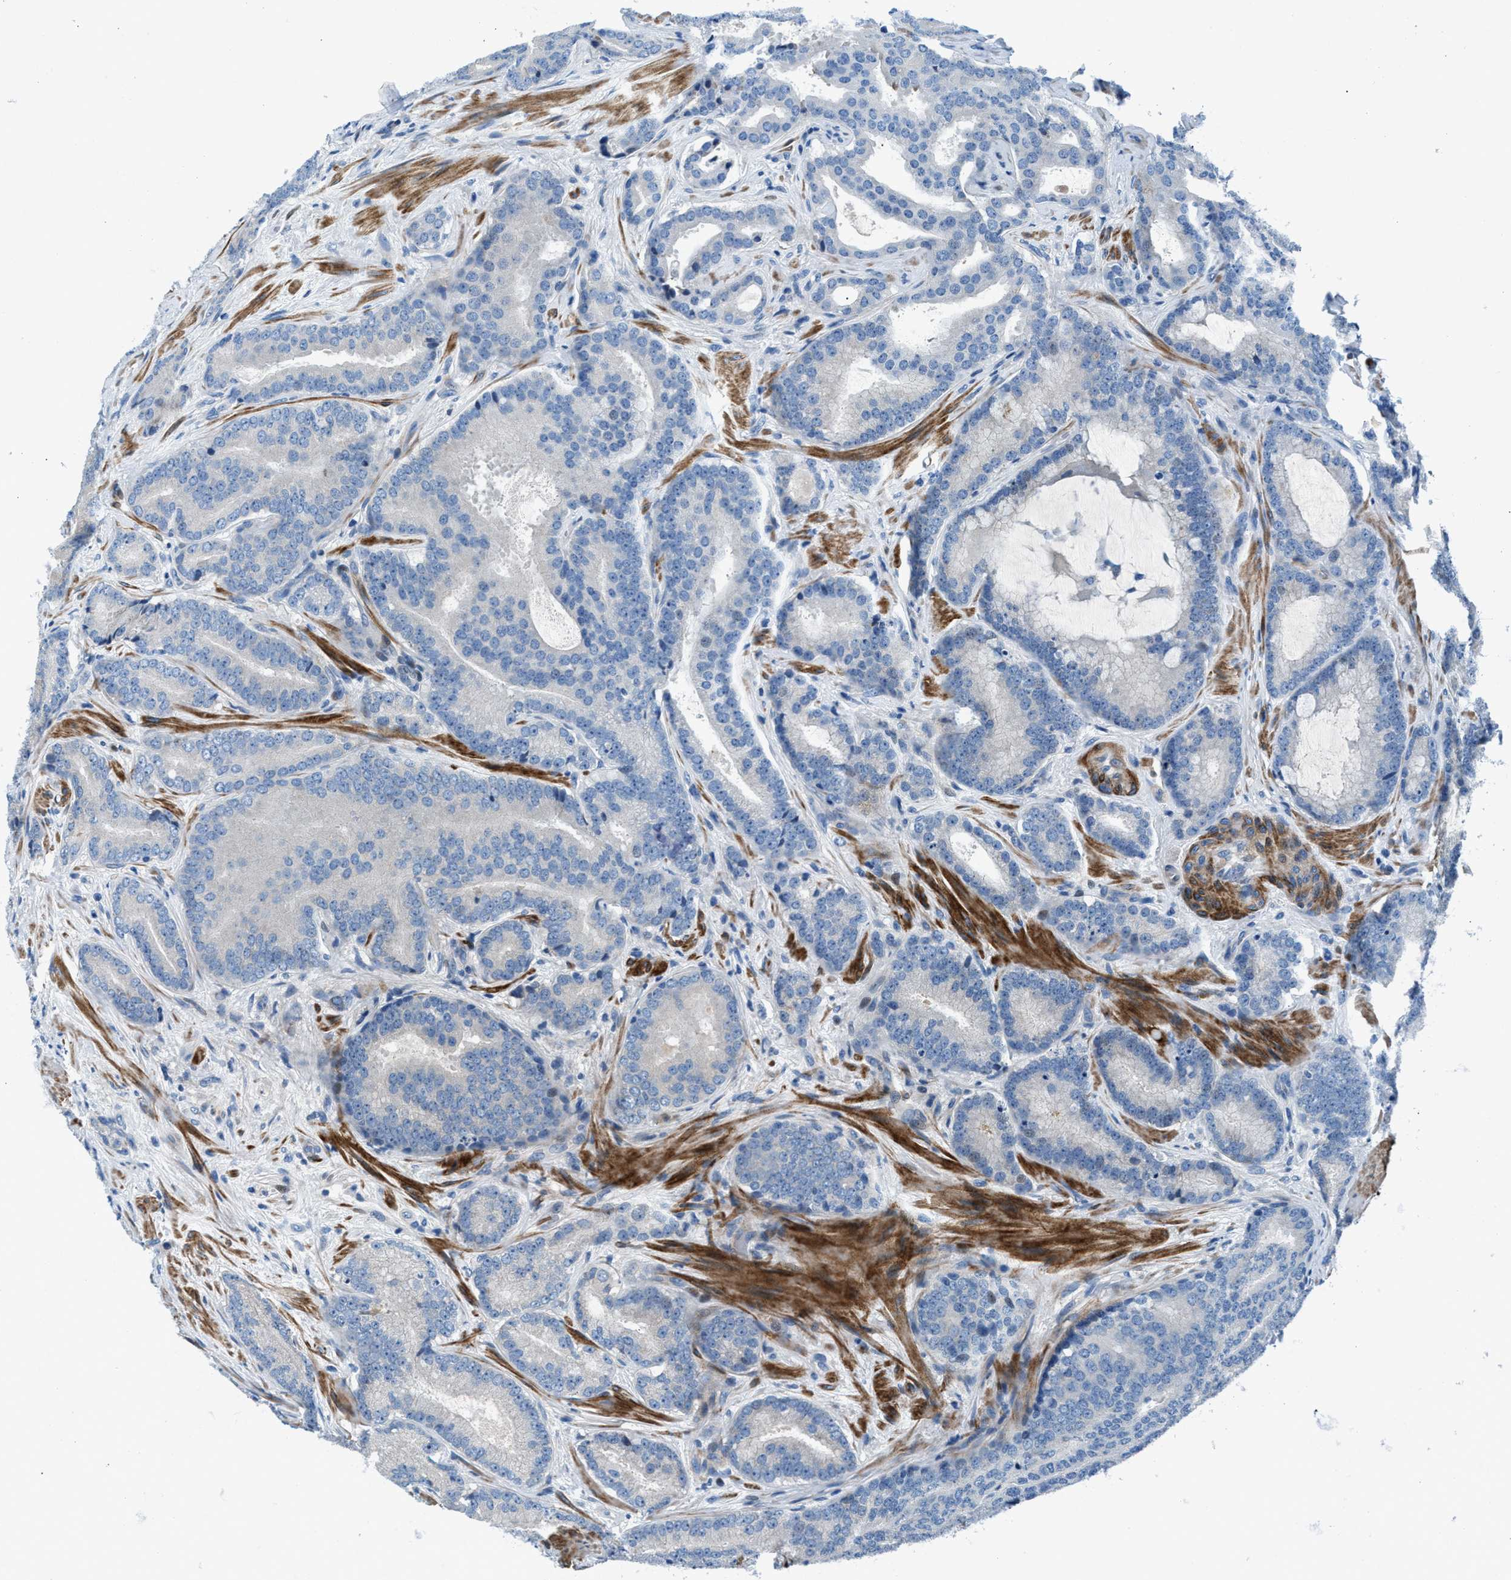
{"staining": {"intensity": "negative", "quantity": "none", "location": "none"}, "tissue": "prostate cancer", "cell_type": "Tumor cells", "image_type": "cancer", "snomed": [{"axis": "morphology", "description": "Adenocarcinoma, High grade"}, {"axis": "topography", "description": "Prostate"}], "caption": "High power microscopy histopathology image of an IHC image of prostate adenocarcinoma (high-grade), revealing no significant expression in tumor cells.", "gene": "CDRT4", "patient": {"sex": "male", "age": 55}}